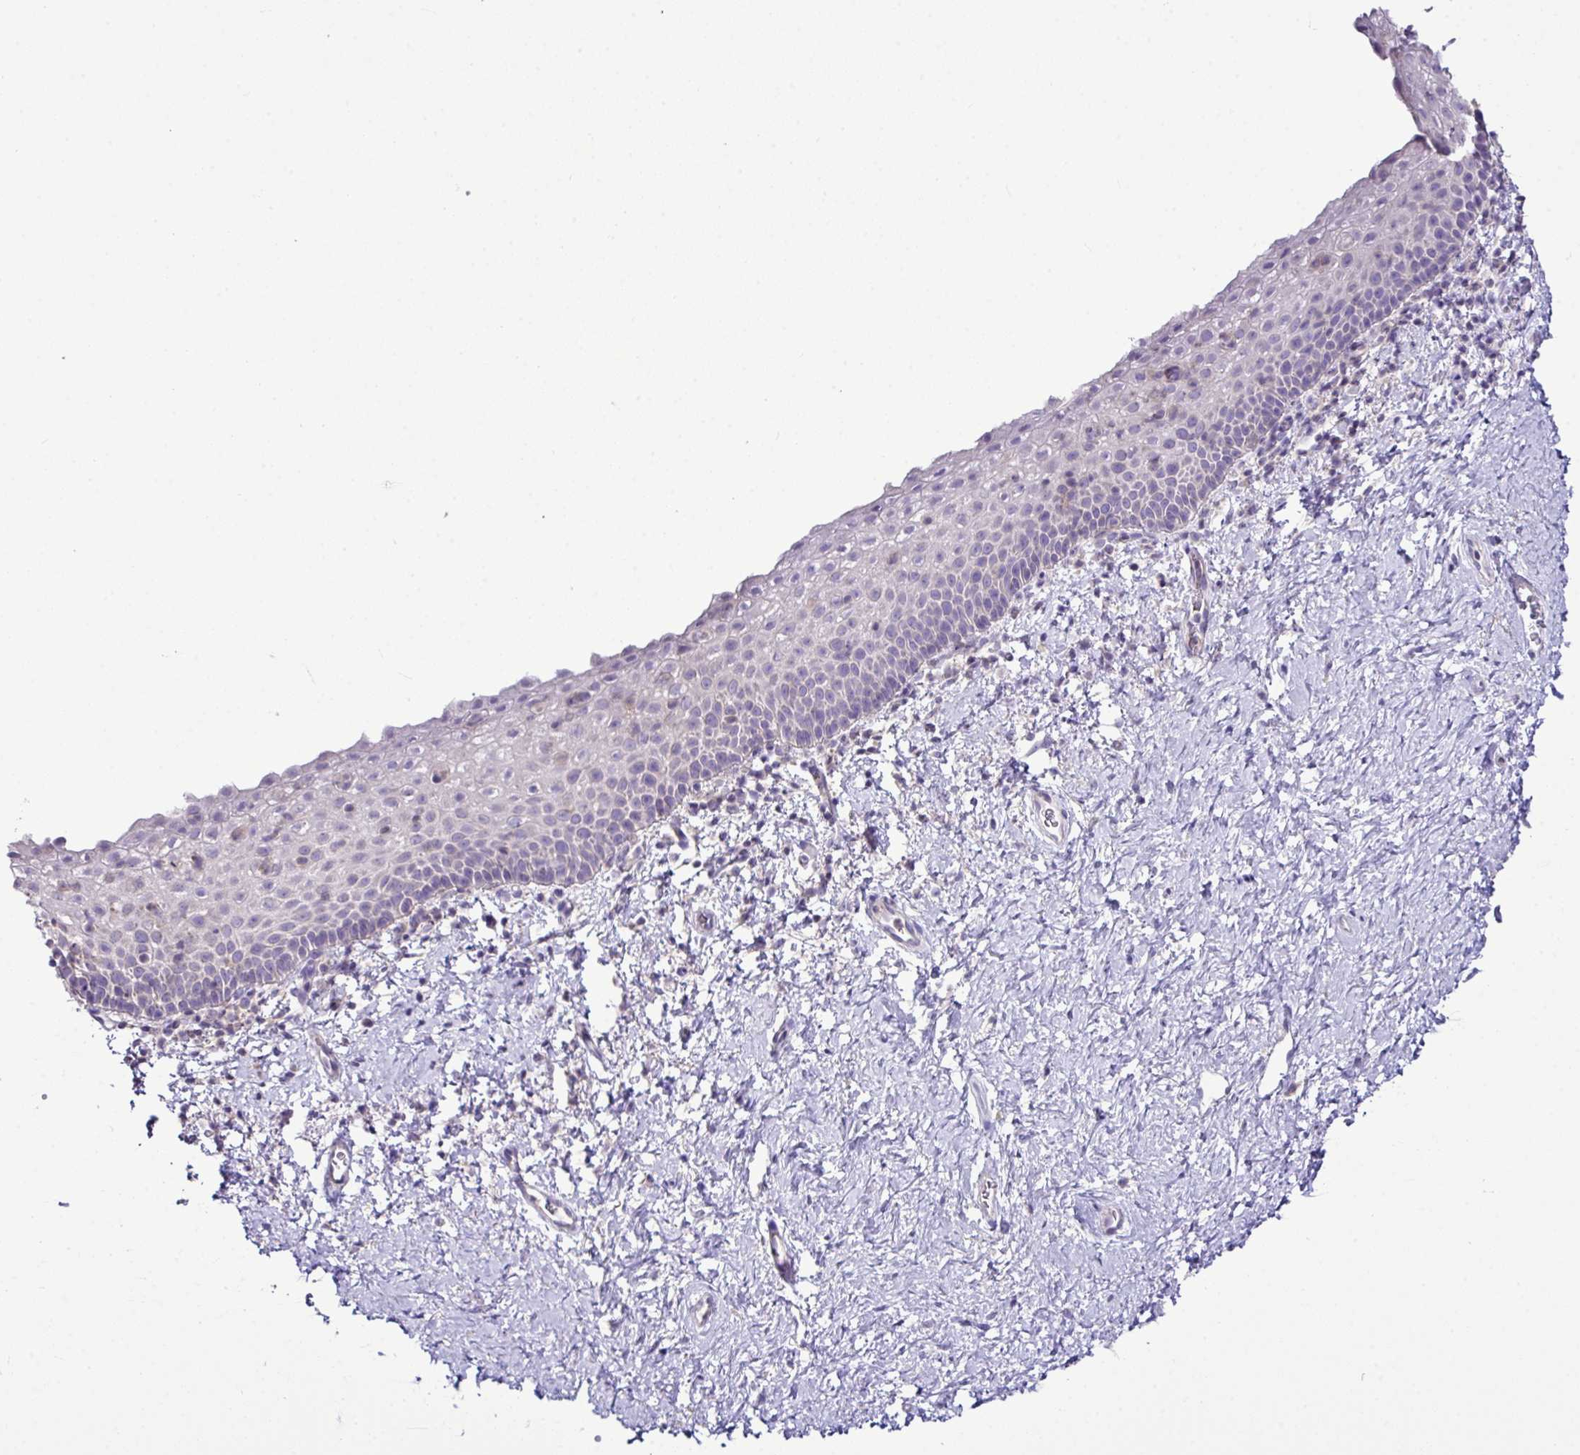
{"staining": {"intensity": "negative", "quantity": "none", "location": "none"}, "tissue": "vagina", "cell_type": "Squamous epithelial cells", "image_type": "normal", "snomed": [{"axis": "morphology", "description": "Normal tissue, NOS"}, {"axis": "topography", "description": "Vagina"}], "caption": "Vagina was stained to show a protein in brown. There is no significant staining in squamous epithelial cells. (Brightfield microscopy of DAB immunohistochemistry at high magnification).", "gene": "D2HGDH", "patient": {"sex": "female", "age": 61}}